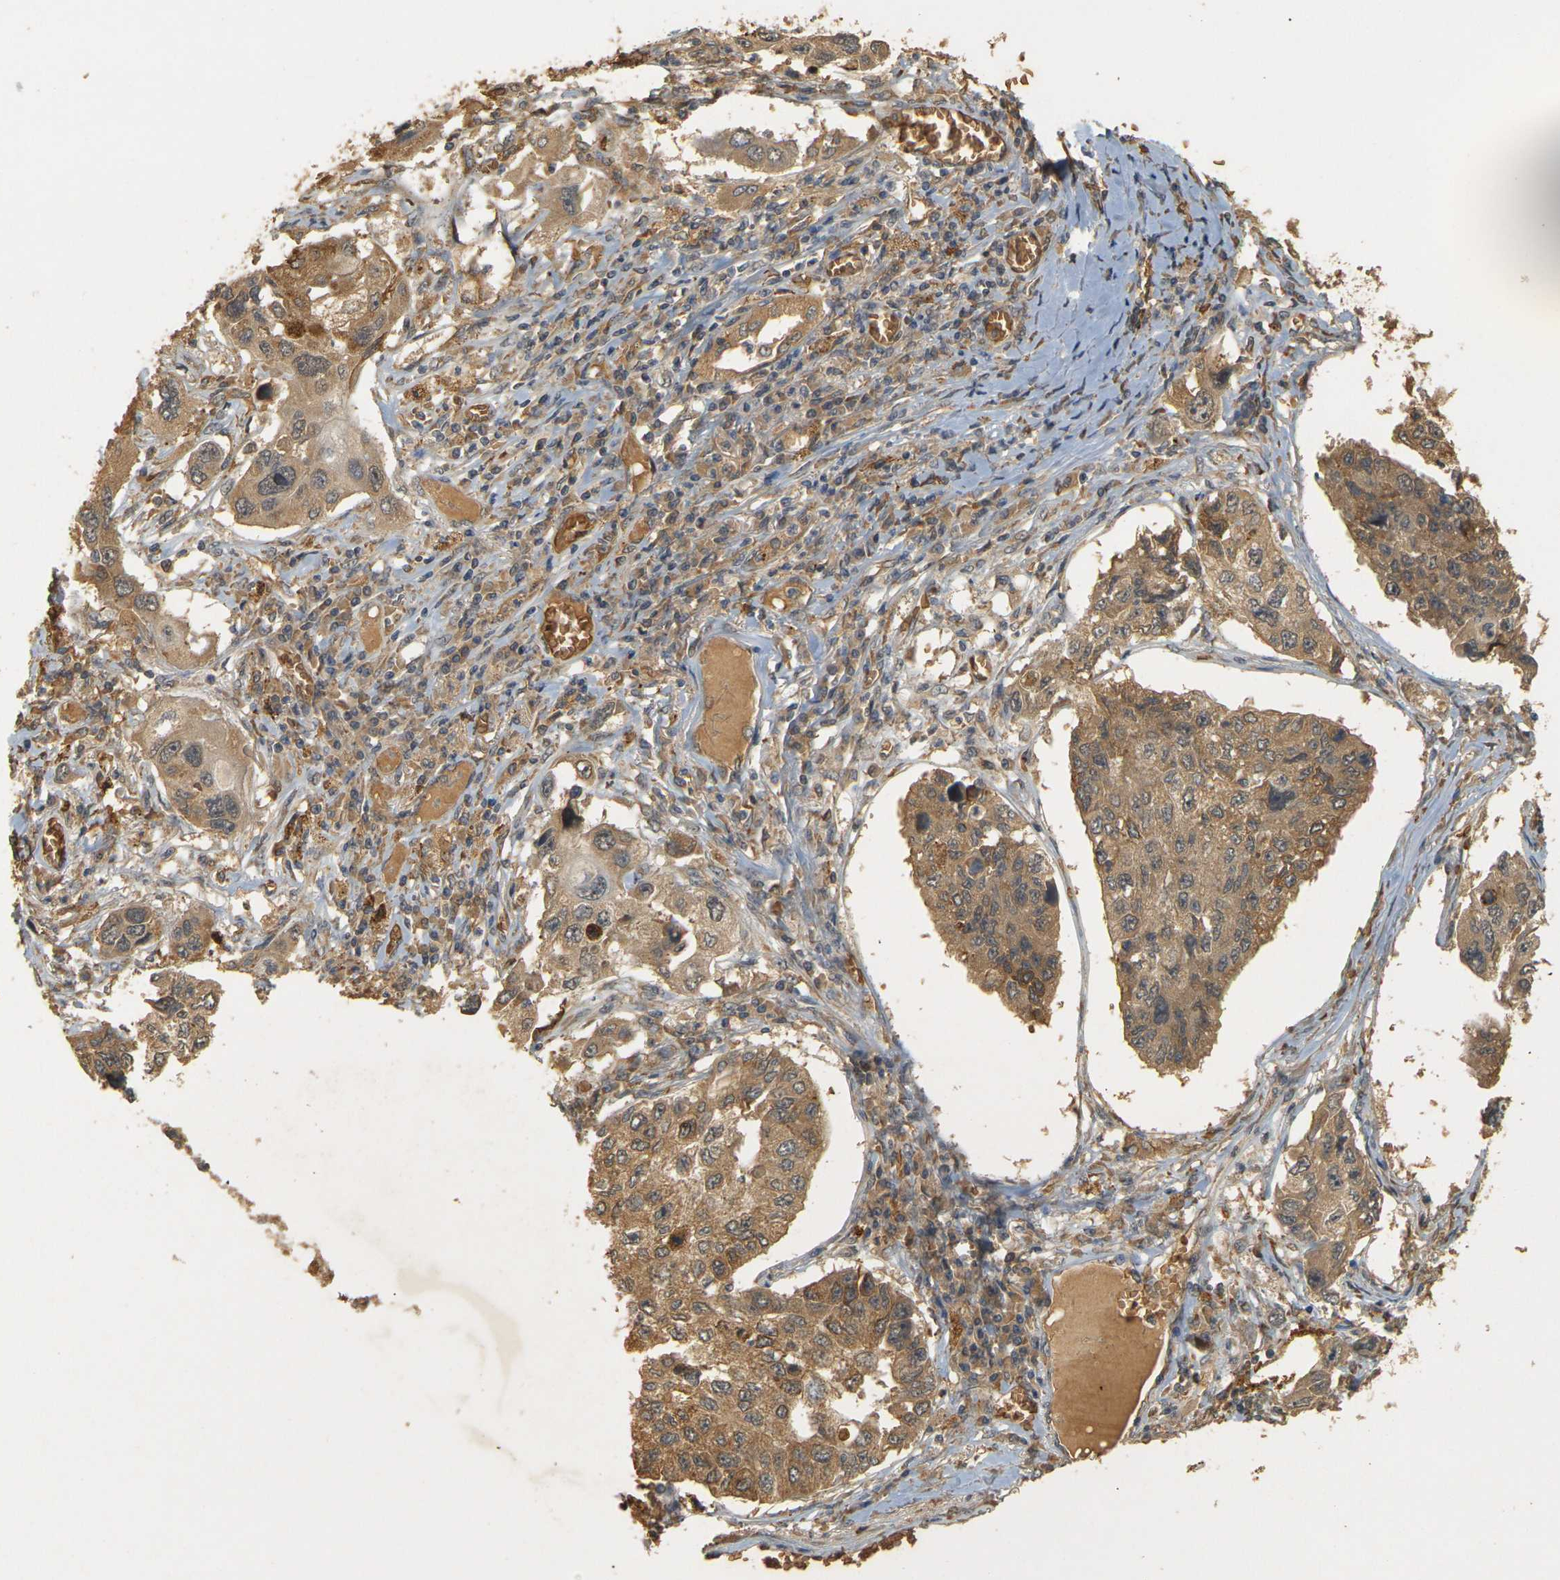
{"staining": {"intensity": "moderate", "quantity": ">75%", "location": "cytoplasmic/membranous"}, "tissue": "lung cancer", "cell_type": "Tumor cells", "image_type": "cancer", "snomed": [{"axis": "morphology", "description": "Squamous cell carcinoma, NOS"}, {"axis": "topography", "description": "Lung"}], "caption": "IHC histopathology image of neoplastic tissue: human lung cancer stained using IHC reveals medium levels of moderate protein expression localized specifically in the cytoplasmic/membranous of tumor cells, appearing as a cytoplasmic/membranous brown color.", "gene": "MEGF9", "patient": {"sex": "male", "age": 71}}